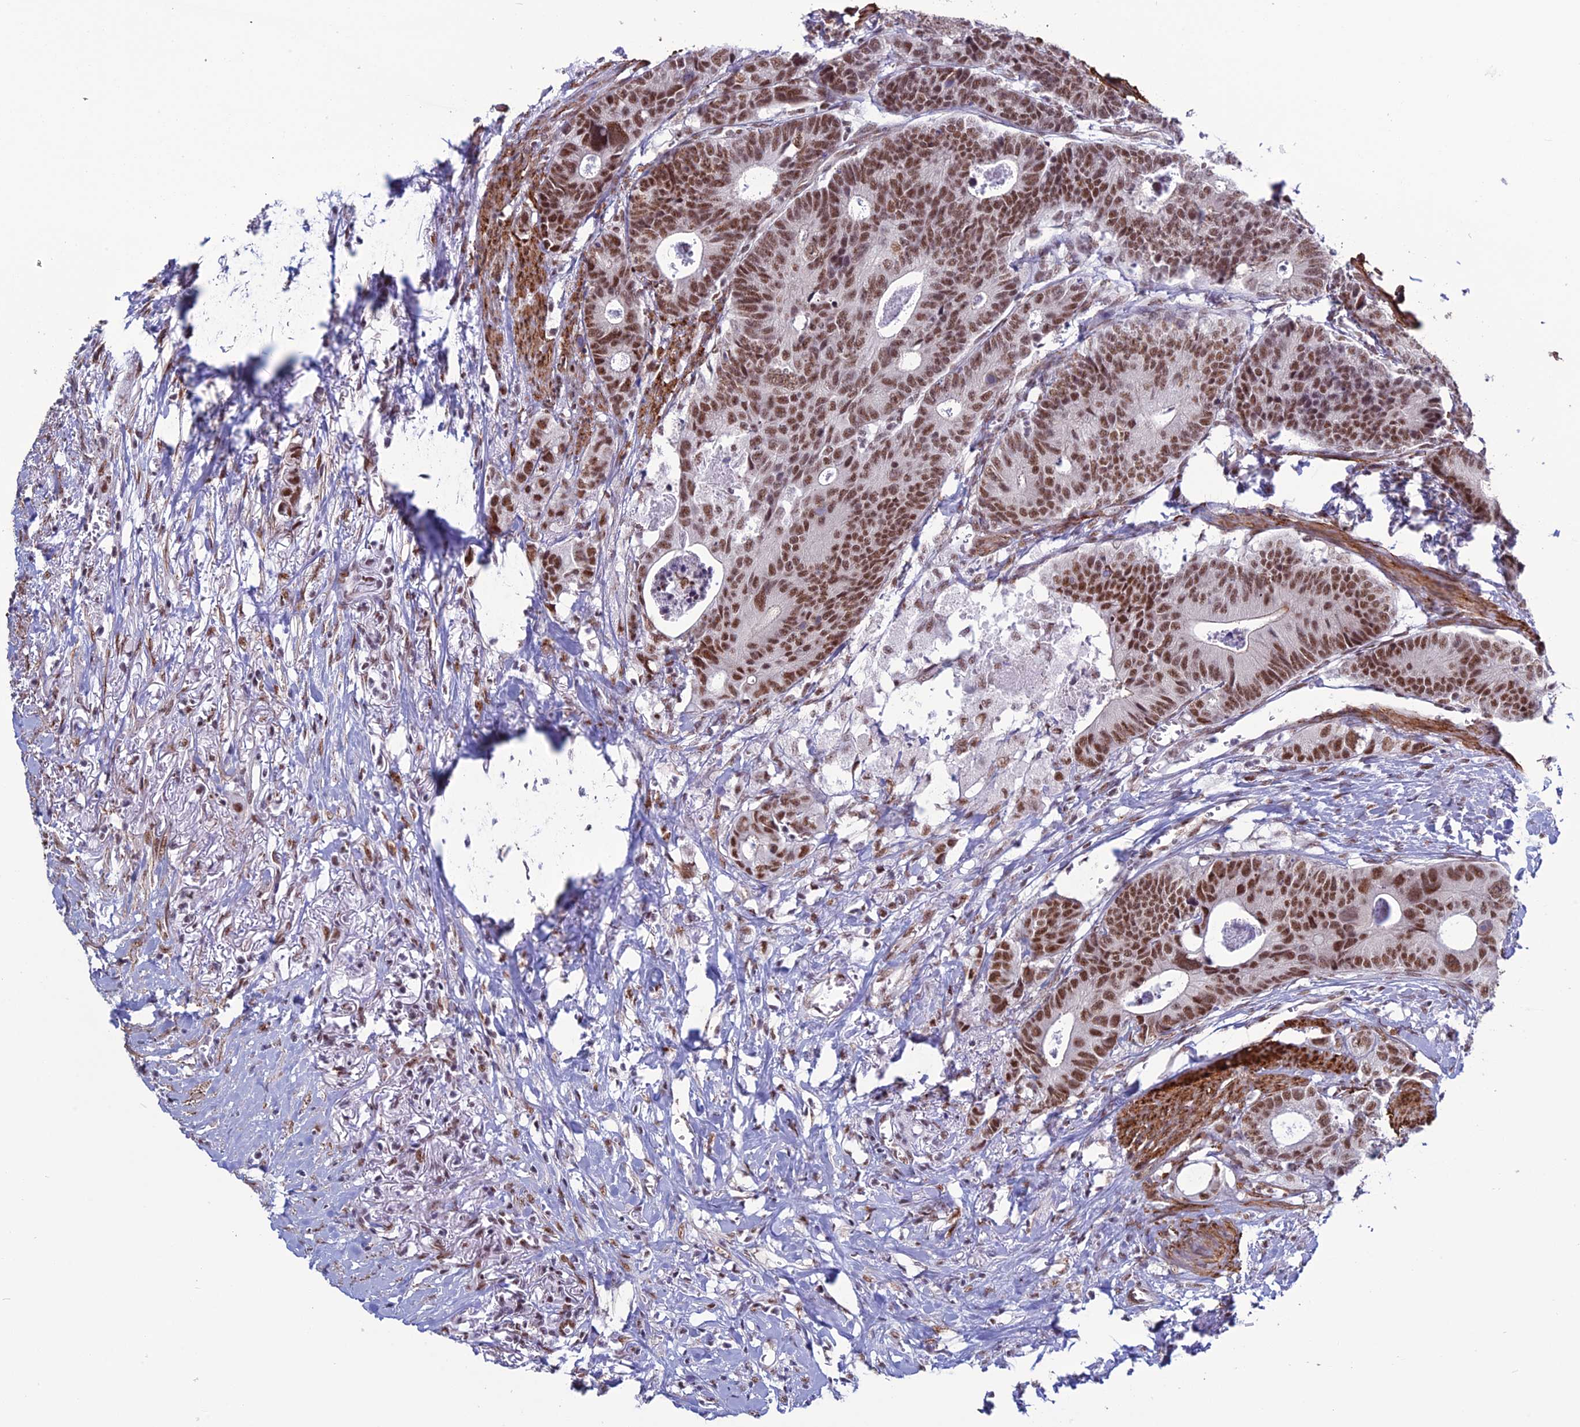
{"staining": {"intensity": "moderate", "quantity": ">75%", "location": "nuclear"}, "tissue": "colorectal cancer", "cell_type": "Tumor cells", "image_type": "cancer", "snomed": [{"axis": "morphology", "description": "Adenocarcinoma, NOS"}, {"axis": "topography", "description": "Colon"}], "caption": "Immunohistochemical staining of human colorectal adenocarcinoma shows moderate nuclear protein positivity in approximately >75% of tumor cells.", "gene": "U2AF1", "patient": {"sex": "female", "age": 57}}